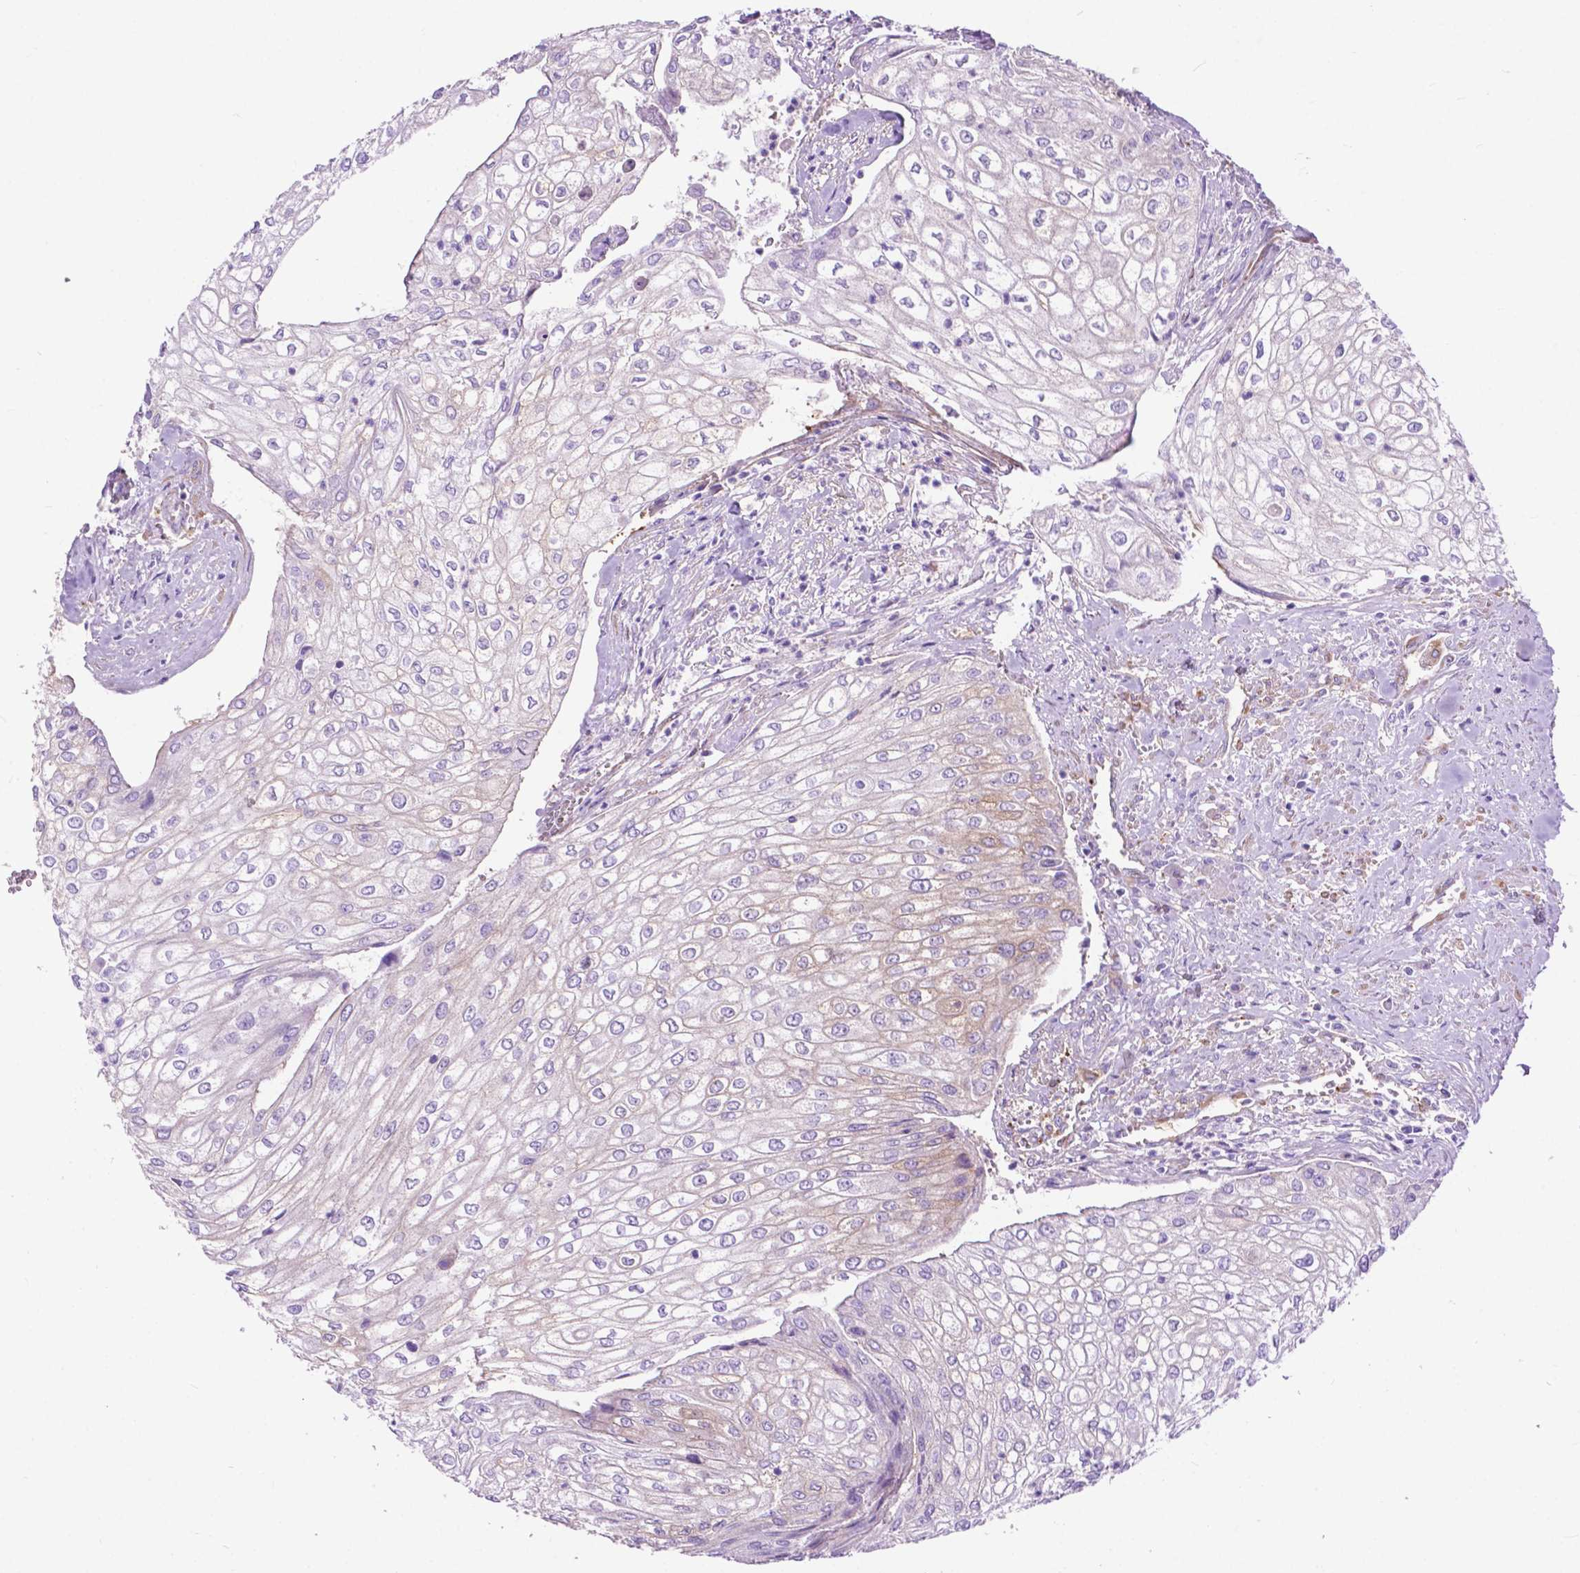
{"staining": {"intensity": "moderate", "quantity": "<25%", "location": "cytoplasmic/membranous"}, "tissue": "urothelial cancer", "cell_type": "Tumor cells", "image_type": "cancer", "snomed": [{"axis": "morphology", "description": "Urothelial carcinoma, High grade"}, {"axis": "topography", "description": "Urinary bladder"}], "caption": "Urothelial cancer was stained to show a protein in brown. There is low levels of moderate cytoplasmic/membranous expression in about <25% of tumor cells.", "gene": "PCDHA12", "patient": {"sex": "male", "age": 62}}